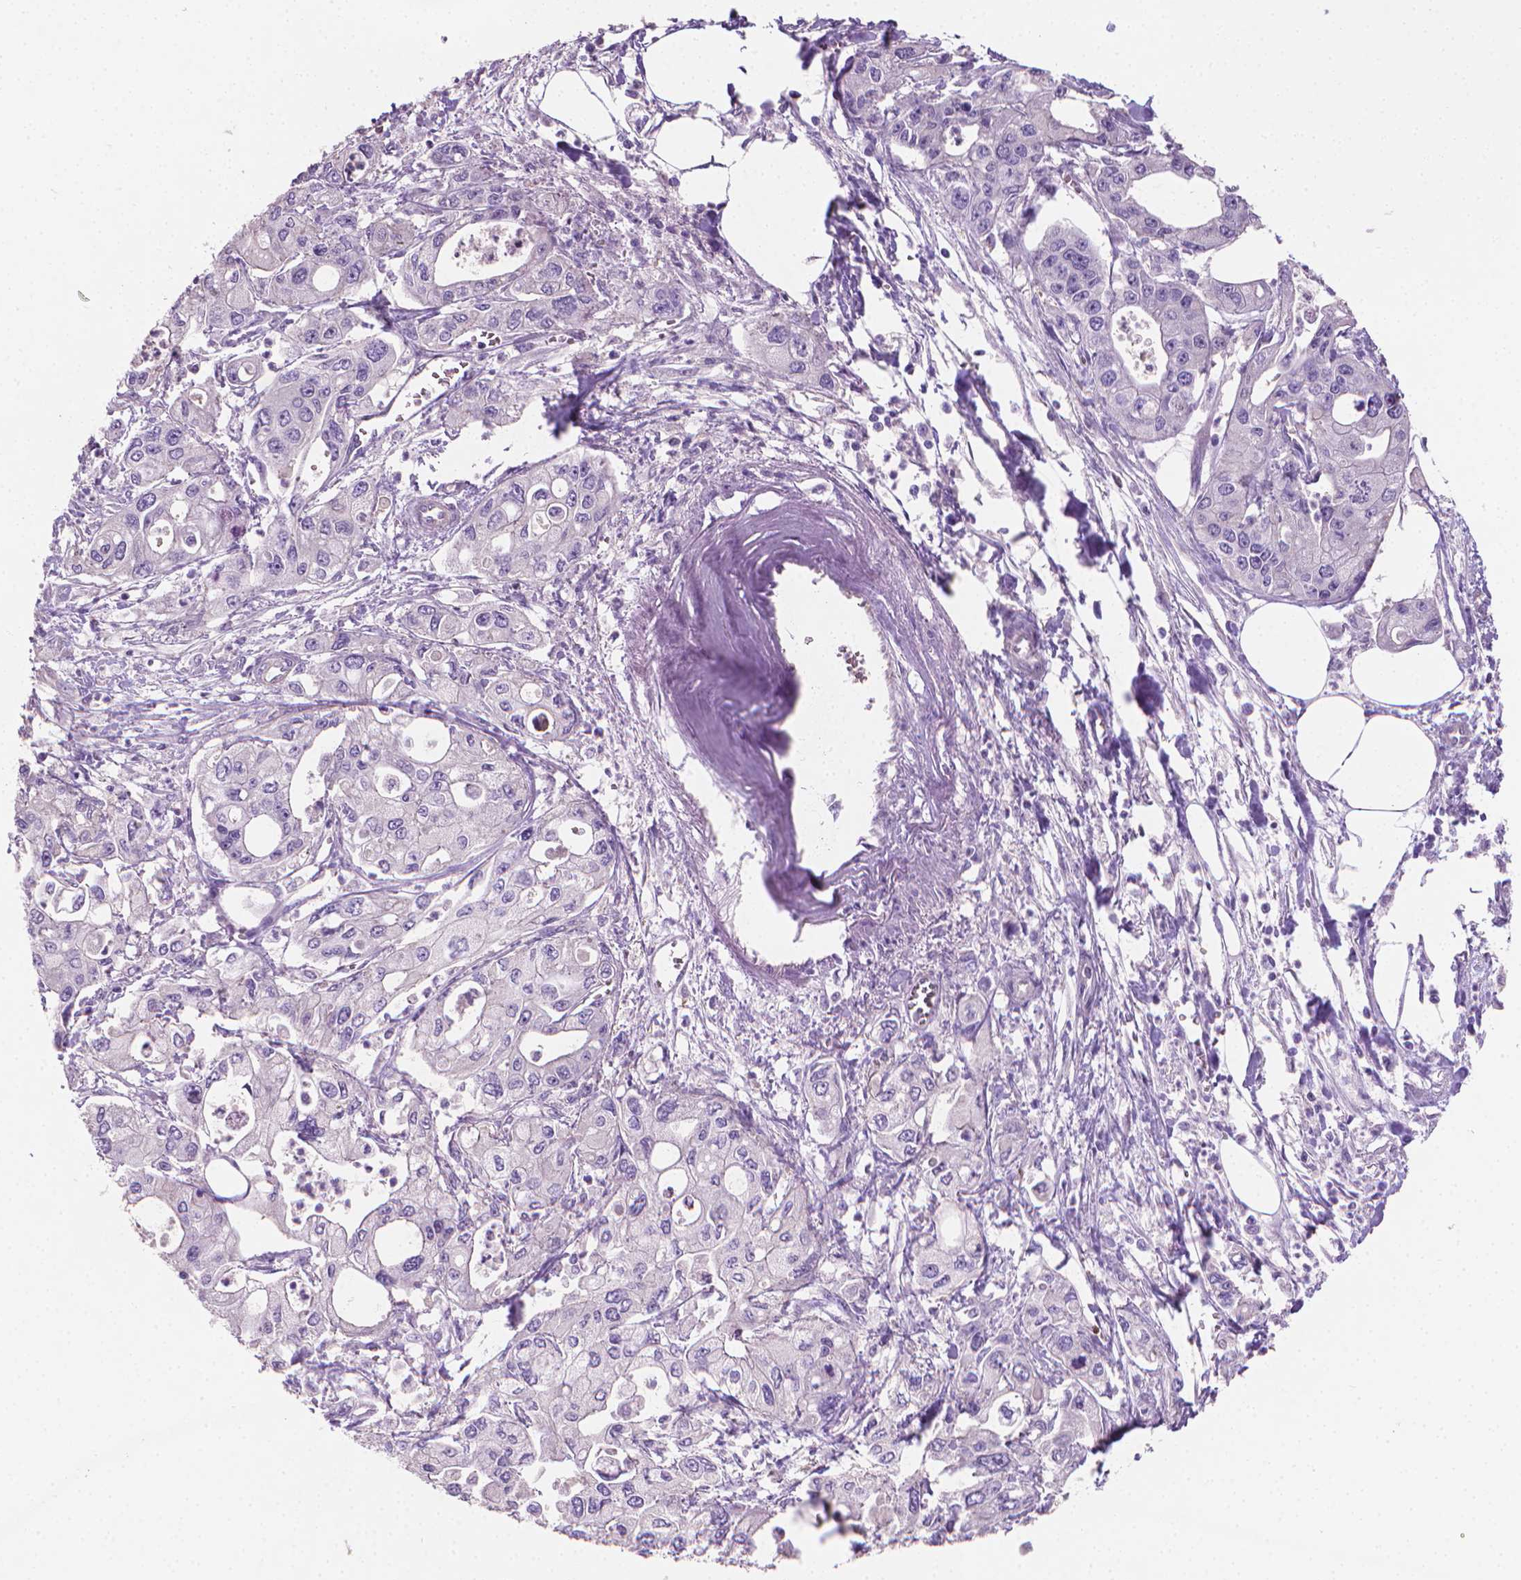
{"staining": {"intensity": "negative", "quantity": "none", "location": "none"}, "tissue": "pancreatic cancer", "cell_type": "Tumor cells", "image_type": "cancer", "snomed": [{"axis": "morphology", "description": "Adenocarcinoma, NOS"}, {"axis": "topography", "description": "Pancreas"}], "caption": "Immunohistochemistry (IHC) micrograph of pancreatic adenocarcinoma stained for a protein (brown), which displays no expression in tumor cells.", "gene": "CLXN", "patient": {"sex": "male", "age": 70}}